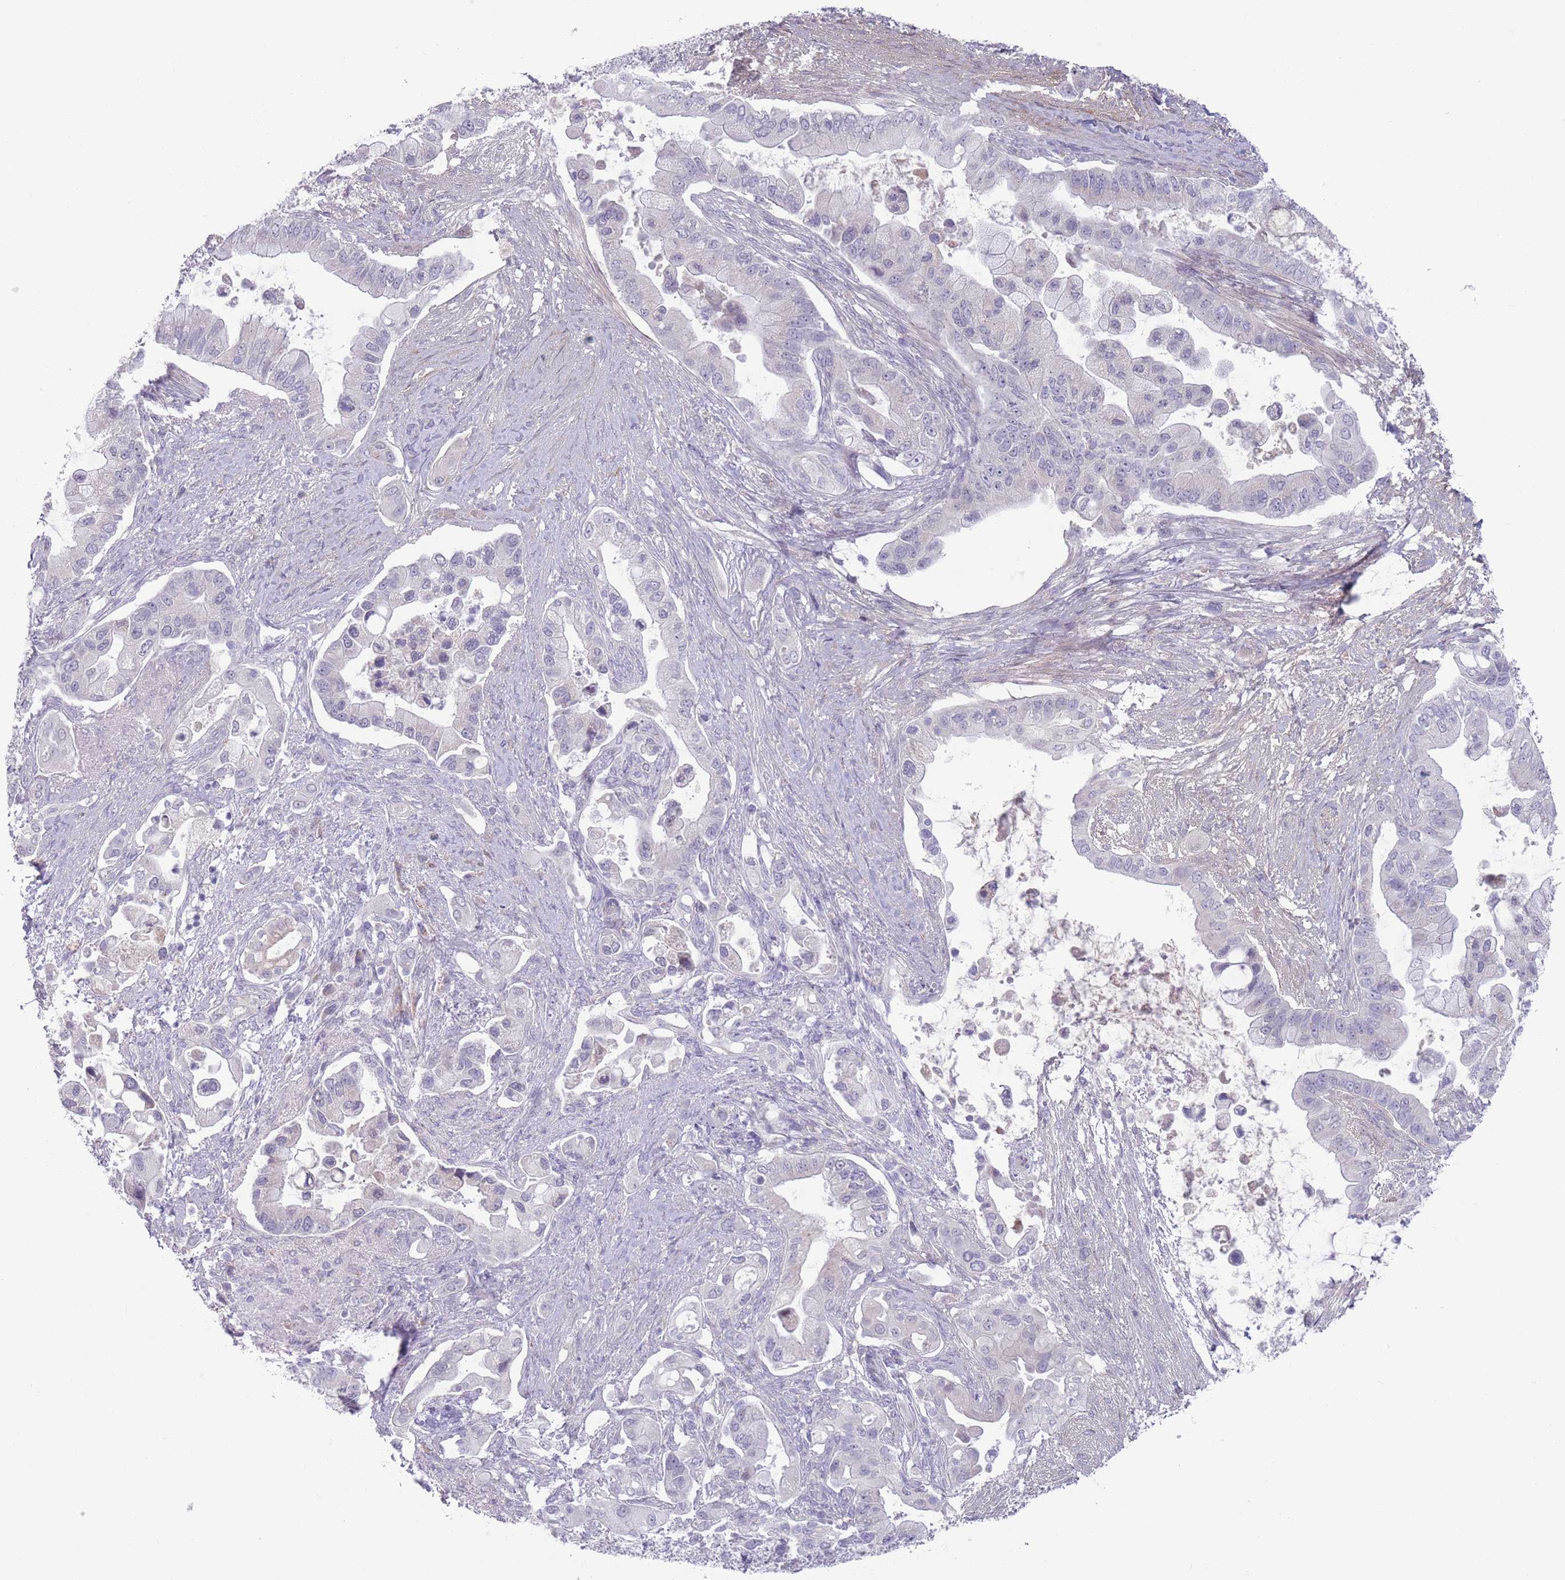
{"staining": {"intensity": "negative", "quantity": "none", "location": "none"}, "tissue": "pancreatic cancer", "cell_type": "Tumor cells", "image_type": "cancer", "snomed": [{"axis": "morphology", "description": "Adenocarcinoma, NOS"}, {"axis": "topography", "description": "Pancreas"}], "caption": "An immunohistochemistry (IHC) histopathology image of pancreatic cancer is shown. There is no staining in tumor cells of pancreatic cancer. (DAB (3,3'-diaminobenzidine) IHC, high magnification).", "gene": "PAIP2B", "patient": {"sex": "male", "age": 57}}